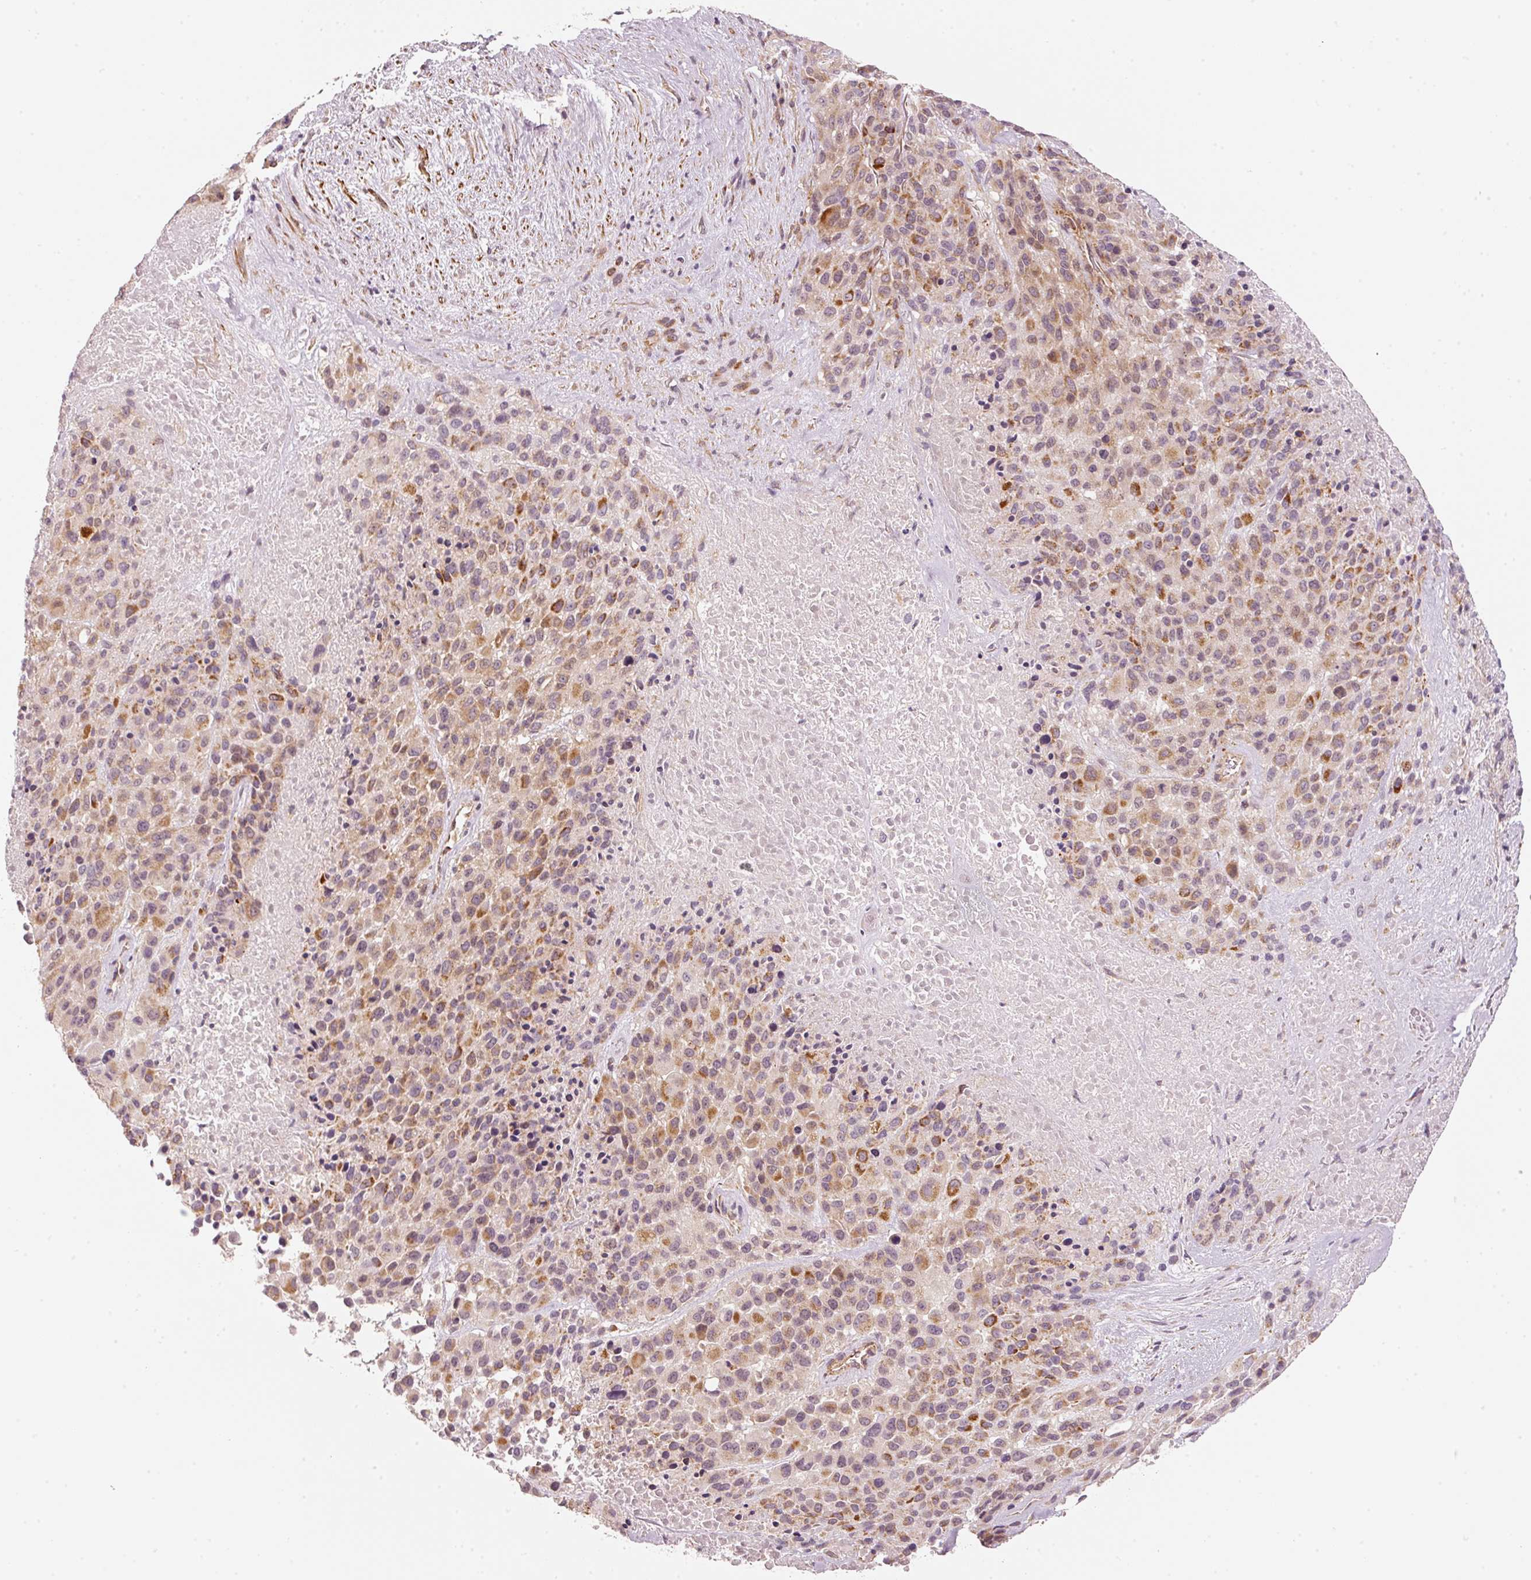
{"staining": {"intensity": "moderate", "quantity": ">75%", "location": "cytoplasmic/membranous"}, "tissue": "melanoma", "cell_type": "Tumor cells", "image_type": "cancer", "snomed": [{"axis": "morphology", "description": "Malignant melanoma, Metastatic site"}, {"axis": "topography", "description": "Skin"}], "caption": "Tumor cells display moderate cytoplasmic/membranous positivity in approximately >75% of cells in malignant melanoma (metastatic site). (DAB (3,3'-diaminobenzidine) = brown stain, brightfield microscopy at high magnification).", "gene": "ARHGAP22", "patient": {"sex": "female", "age": 81}}